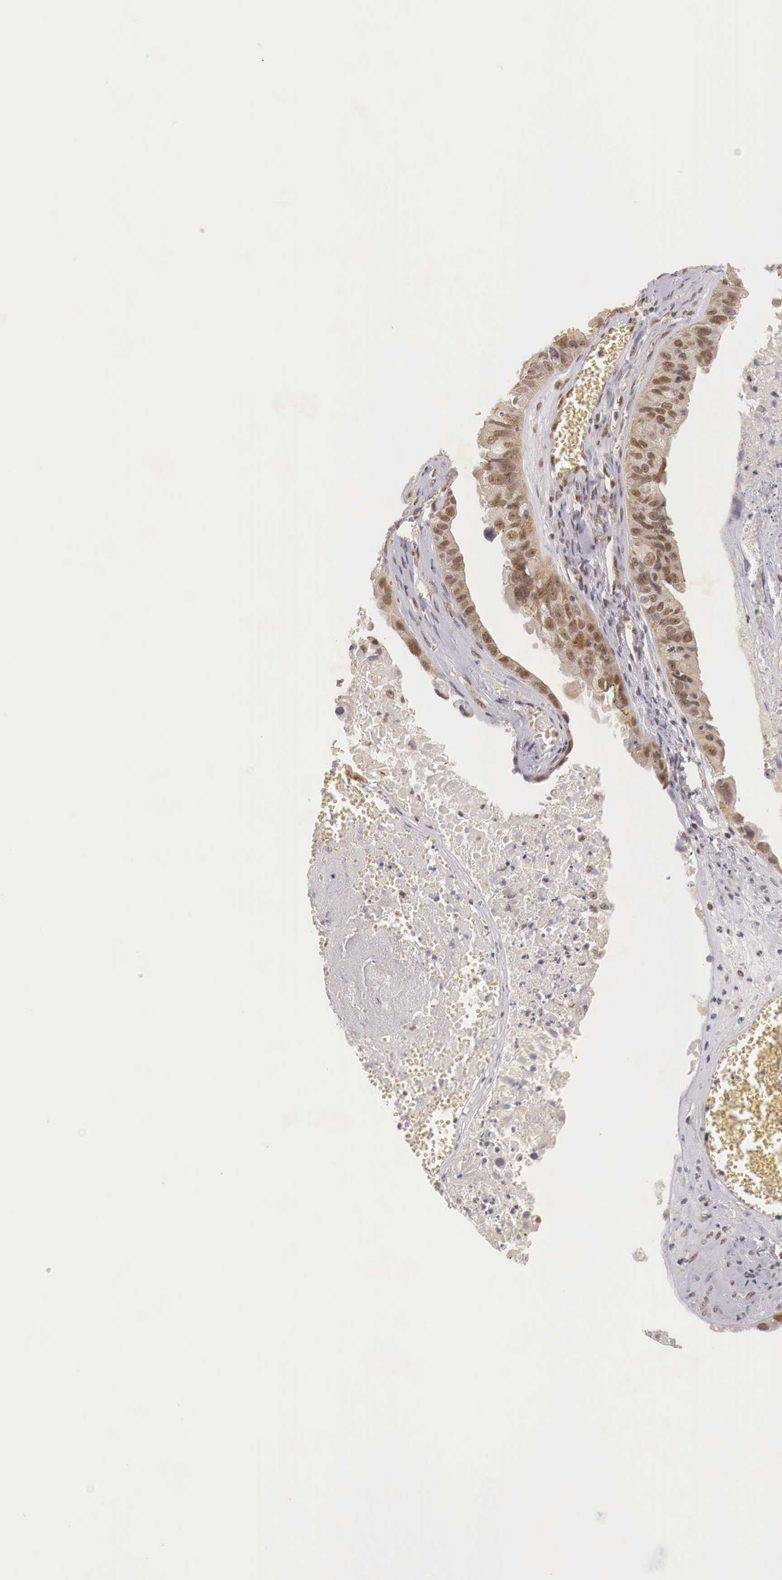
{"staining": {"intensity": "moderate", "quantity": ">75%", "location": "cytoplasmic/membranous,nuclear"}, "tissue": "ovarian cancer", "cell_type": "Tumor cells", "image_type": "cancer", "snomed": [{"axis": "morphology", "description": "Carcinoma, endometroid"}, {"axis": "topography", "description": "Ovary"}], "caption": "This is an image of immunohistochemistry (IHC) staining of ovarian endometroid carcinoma, which shows moderate positivity in the cytoplasmic/membranous and nuclear of tumor cells.", "gene": "GPKOW", "patient": {"sex": "female", "age": 85}}